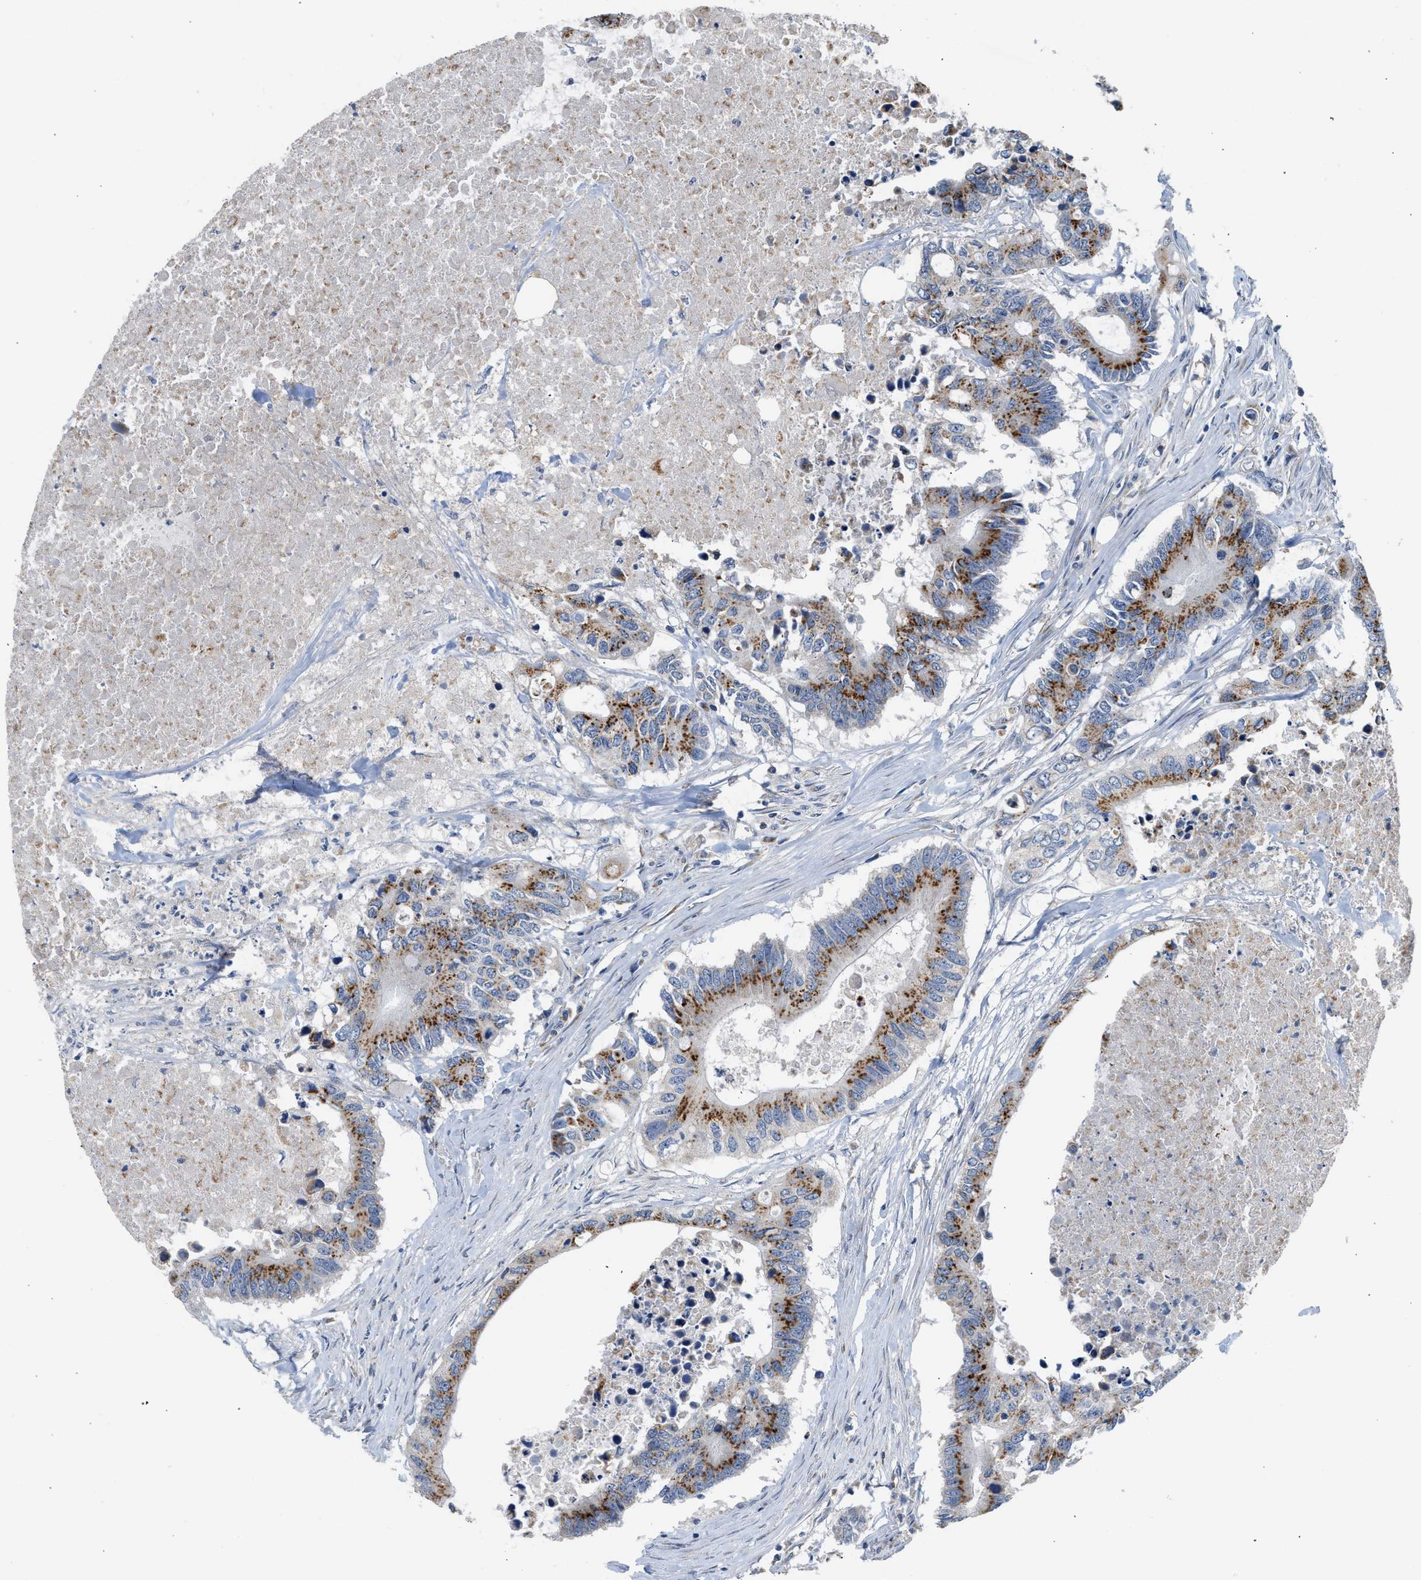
{"staining": {"intensity": "strong", "quantity": "25%-75%", "location": "cytoplasmic/membranous"}, "tissue": "colorectal cancer", "cell_type": "Tumor cells", "image_type": "cancer", "snomed": [{"axis": "morphology", "description": "Adenocarcinoma, NOS"}, {"axis": "topography", "description": "Colon"}], "caption": "Immunohistochemical staining of colorectal adenocarcinoma displays high levels of strong cytoplasmic/membranous expression in about 25%-75% of tumor cells.", "gene": "PIM1", "patient": {"sex": "male", "age": 71}}